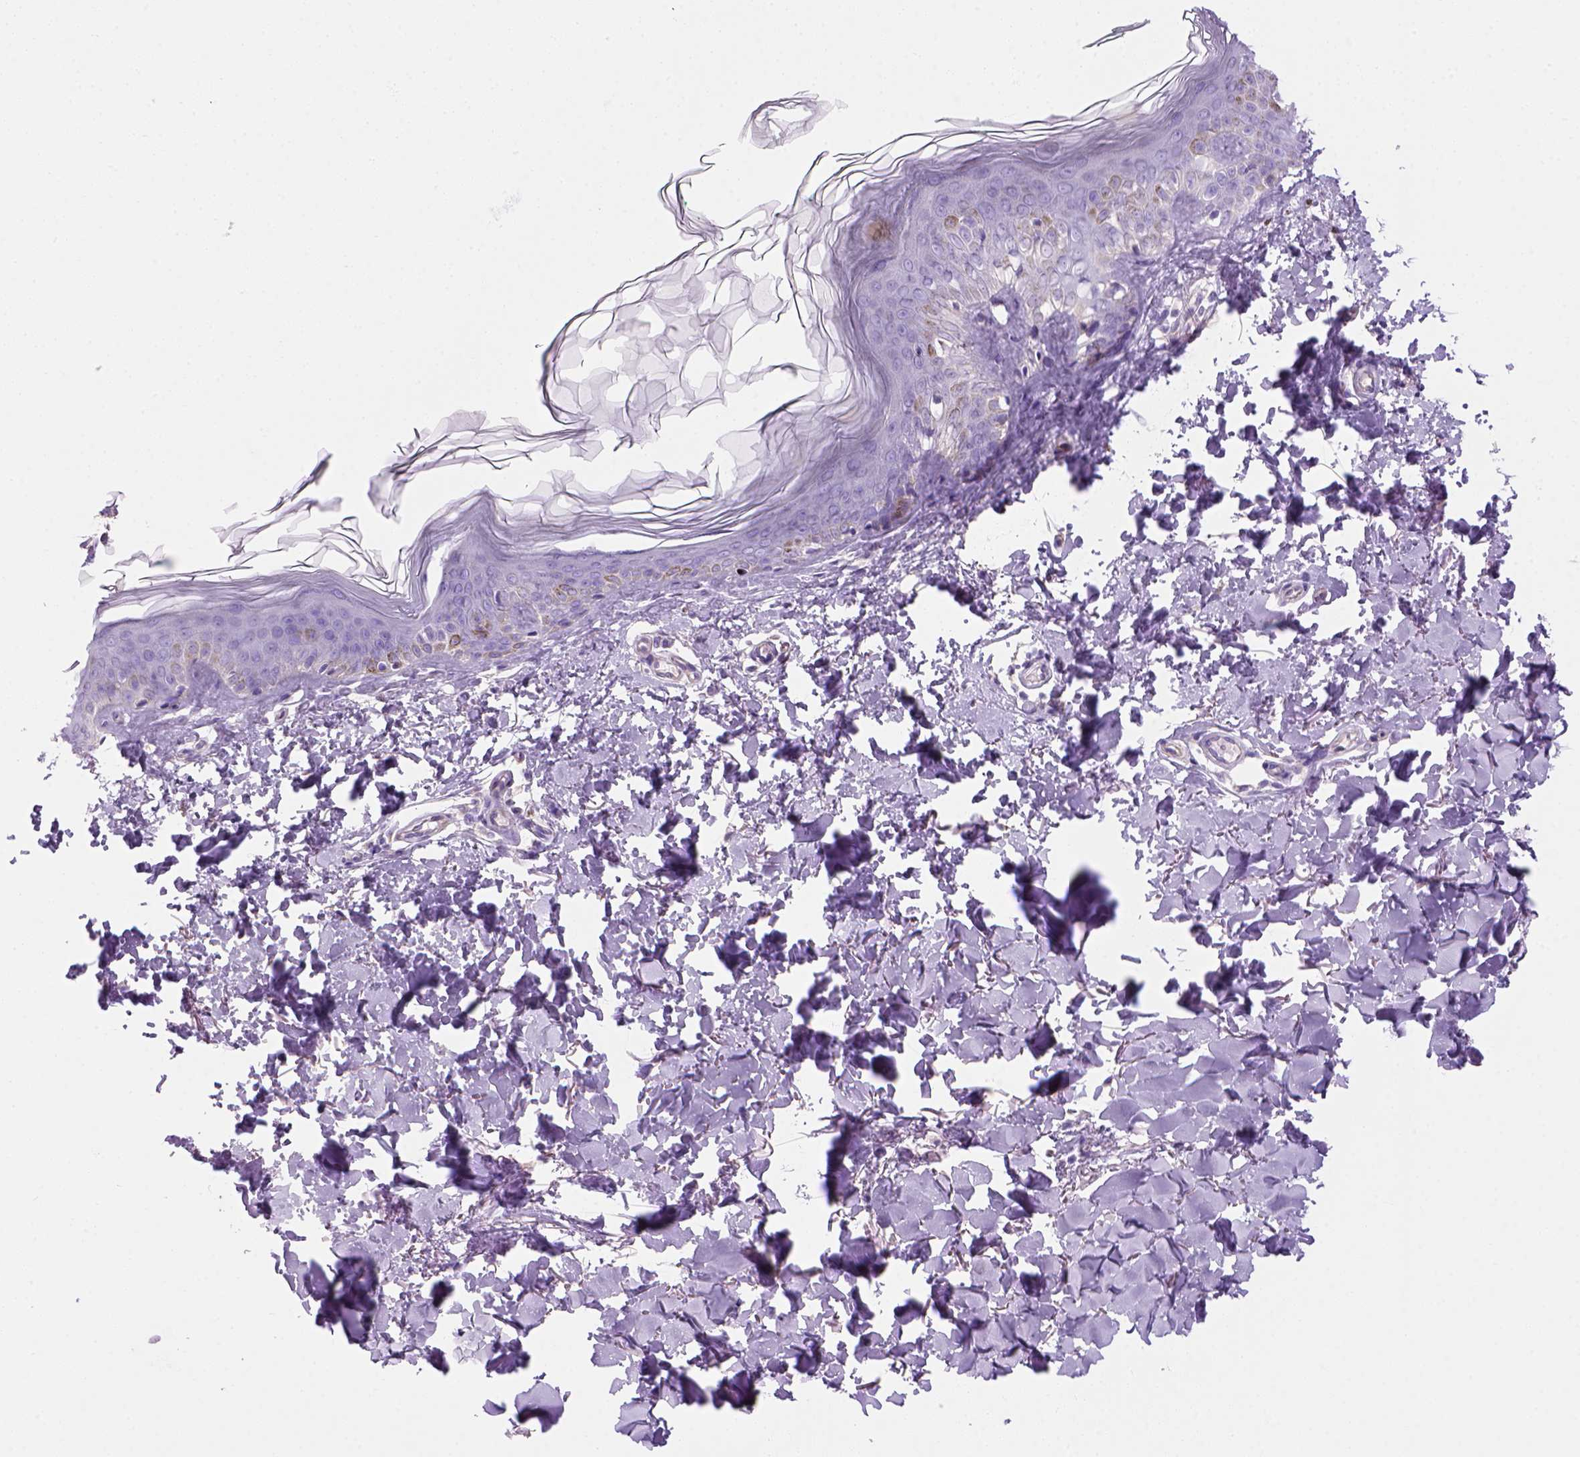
{"staining": {"intensity": "negative", "quantity": "none", "location": "none"}, "tissue": "skin", "cell_type": "Fibroblasts", "image_type": "normal", "snomed": [{"axis": "morphology", "description": "Normal tissue, NOS"}, {"axis": "topography", "description": "Skin"}, {"axis": "topography", "description": "Peripheral nerve tissue"}], "caption": "DAB (3,3'-diaminobenzidine) immunohistochemical staining of benign human skin reveals no significant expression in fibroblasts.", "gene": "ARHGEF33", "patient": {"sex": "female", "age": 45}}